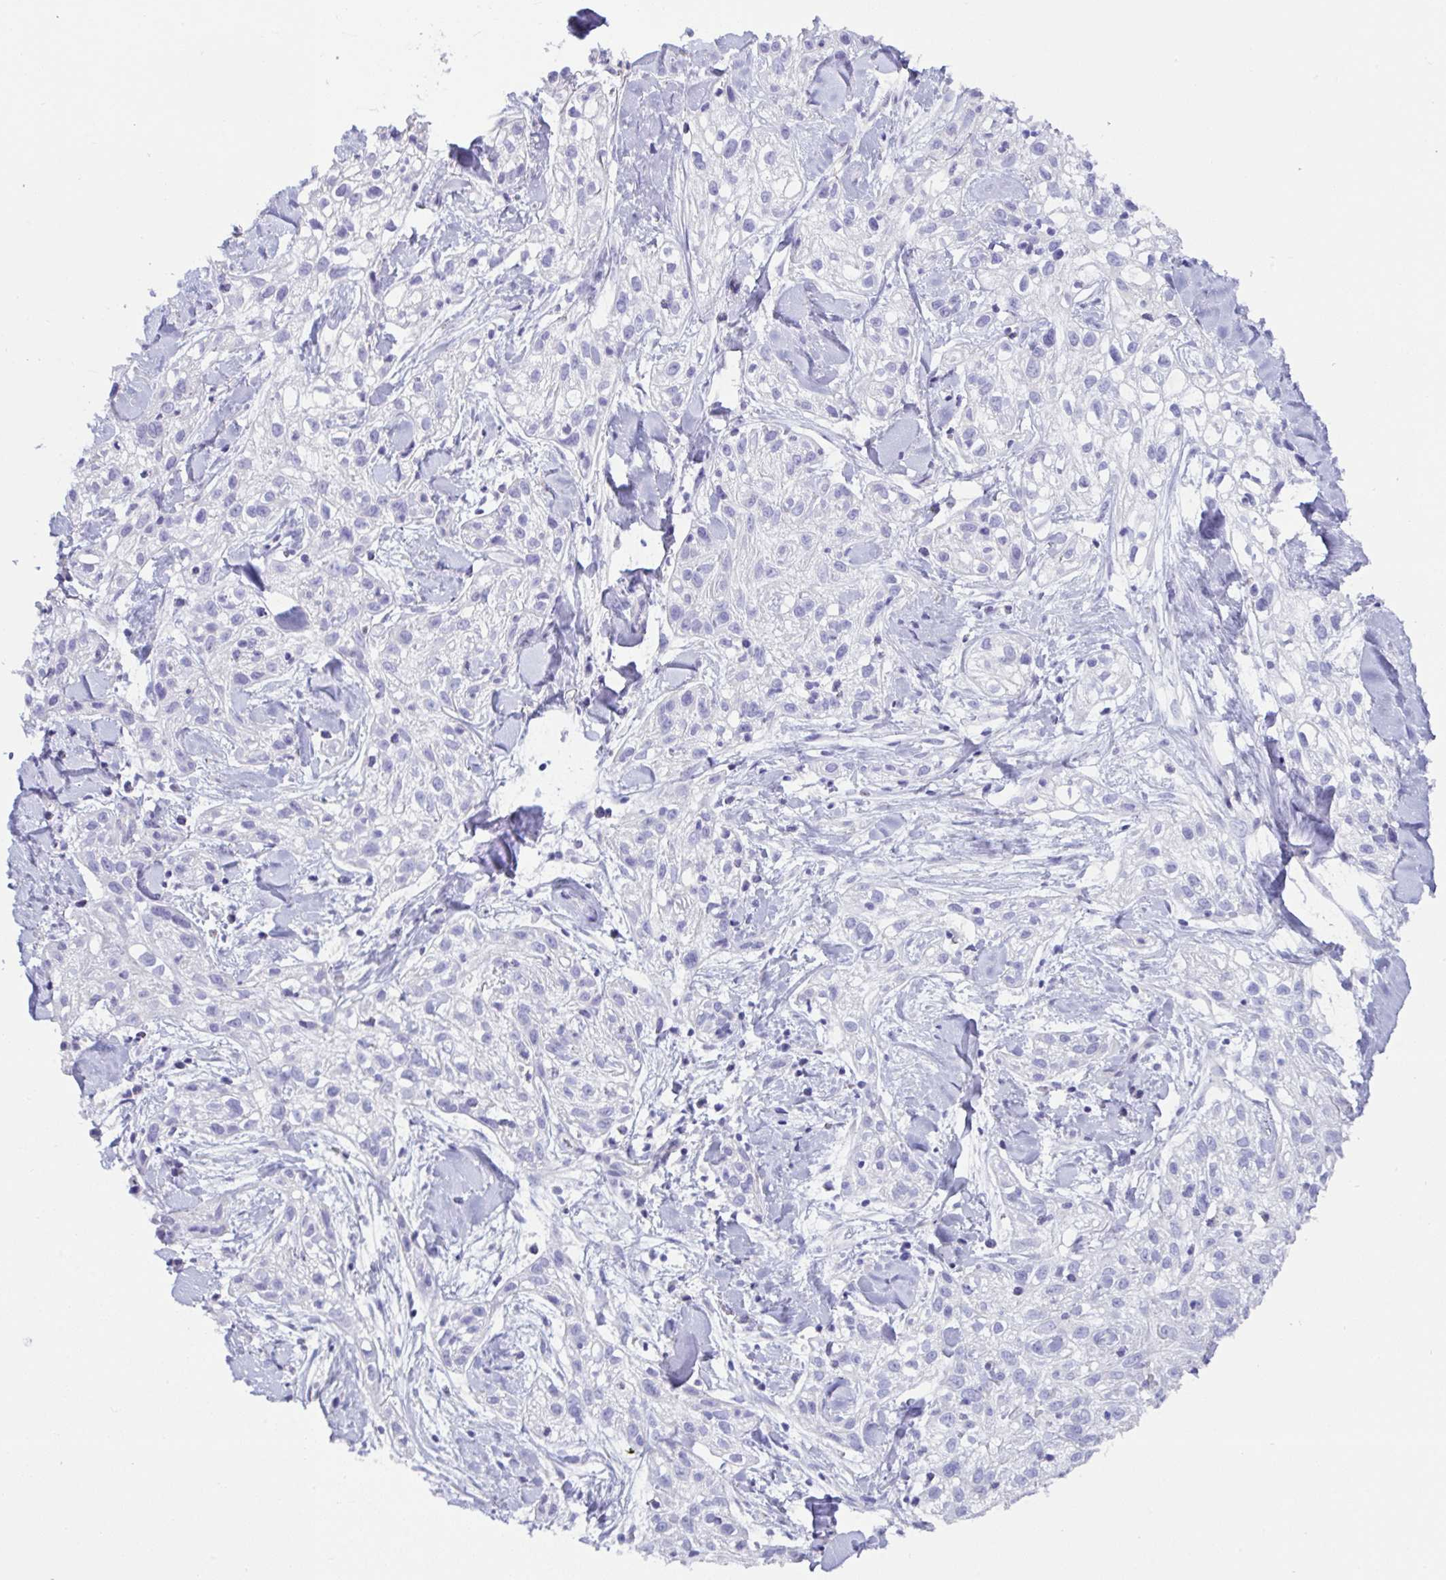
{"staining": {"intensity": "negative", "quantity": "none", "location": "none"}, "tissue": "skin cancer", "cell_type": "Tumor cells", "image_type": "cancer", "snomed": [{"axis": "morphology", "description": "Squamous cell carcinoma, NOS"}, {"axis": "topography", "description": "Skin"}], "caption": "Image shows no significant protein positivity in tumor cells of skin squamous cell carcinoma.", "gene": "MED11", "patient": {"sex": "male", "age": 82}}